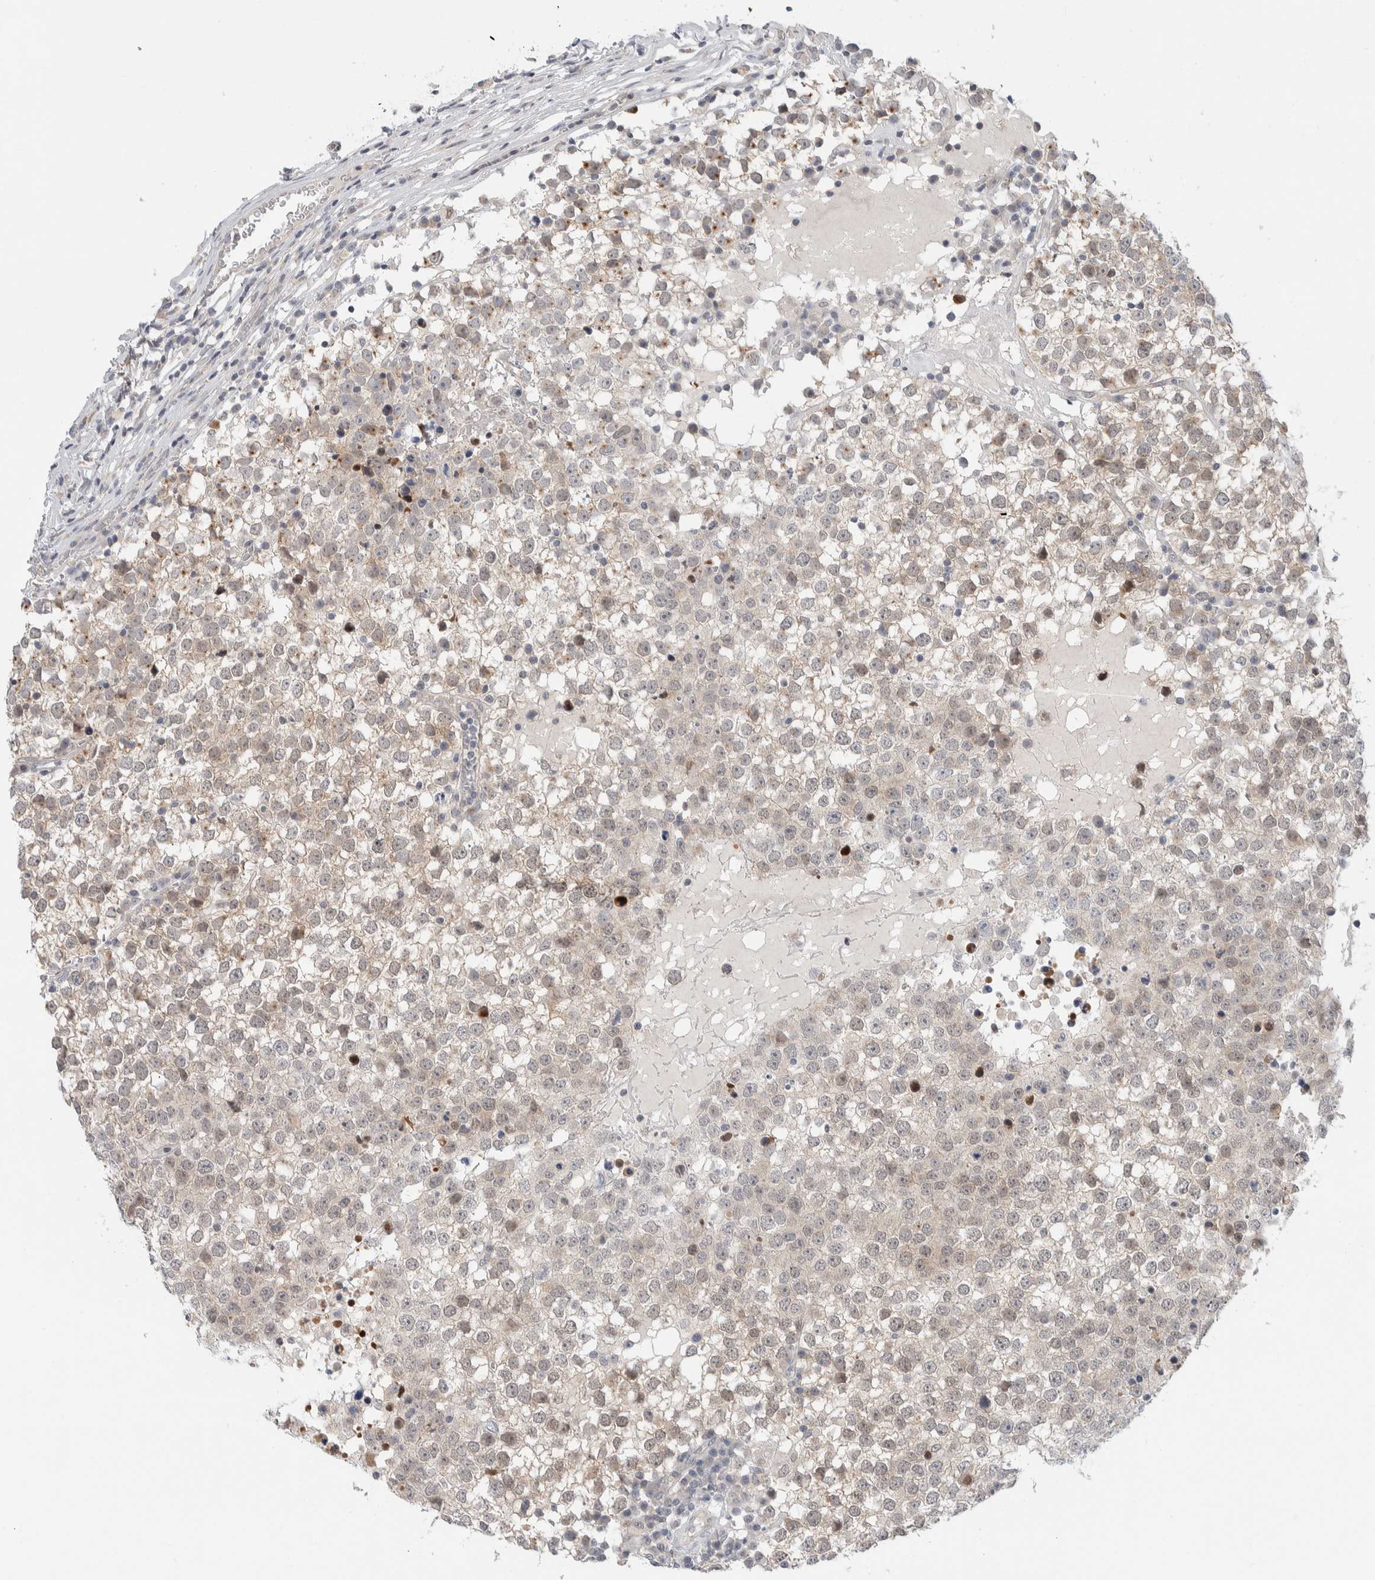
{"staining": {"intensity": "weak", "quantity": "<25%", "location": "cytoplasmic/membranous"}, "tissue": "testis cancer", "cell_type": "Tumor cells", "image_type": "cancer", "snomed": [{"axis": "morphology", "description": "Seminoma, NOS"}, {"axis": "topography", "description": "Testis"}], "caption": "DAB (3,3'-diaminobenzidine) immunohistochemical staining of human testis cancer reveals no significant positivity in tumor cells. Nuclei are stained in blue.", "gene": "NCR3LG1", "patient": {"sex": "male", "age": 65}}